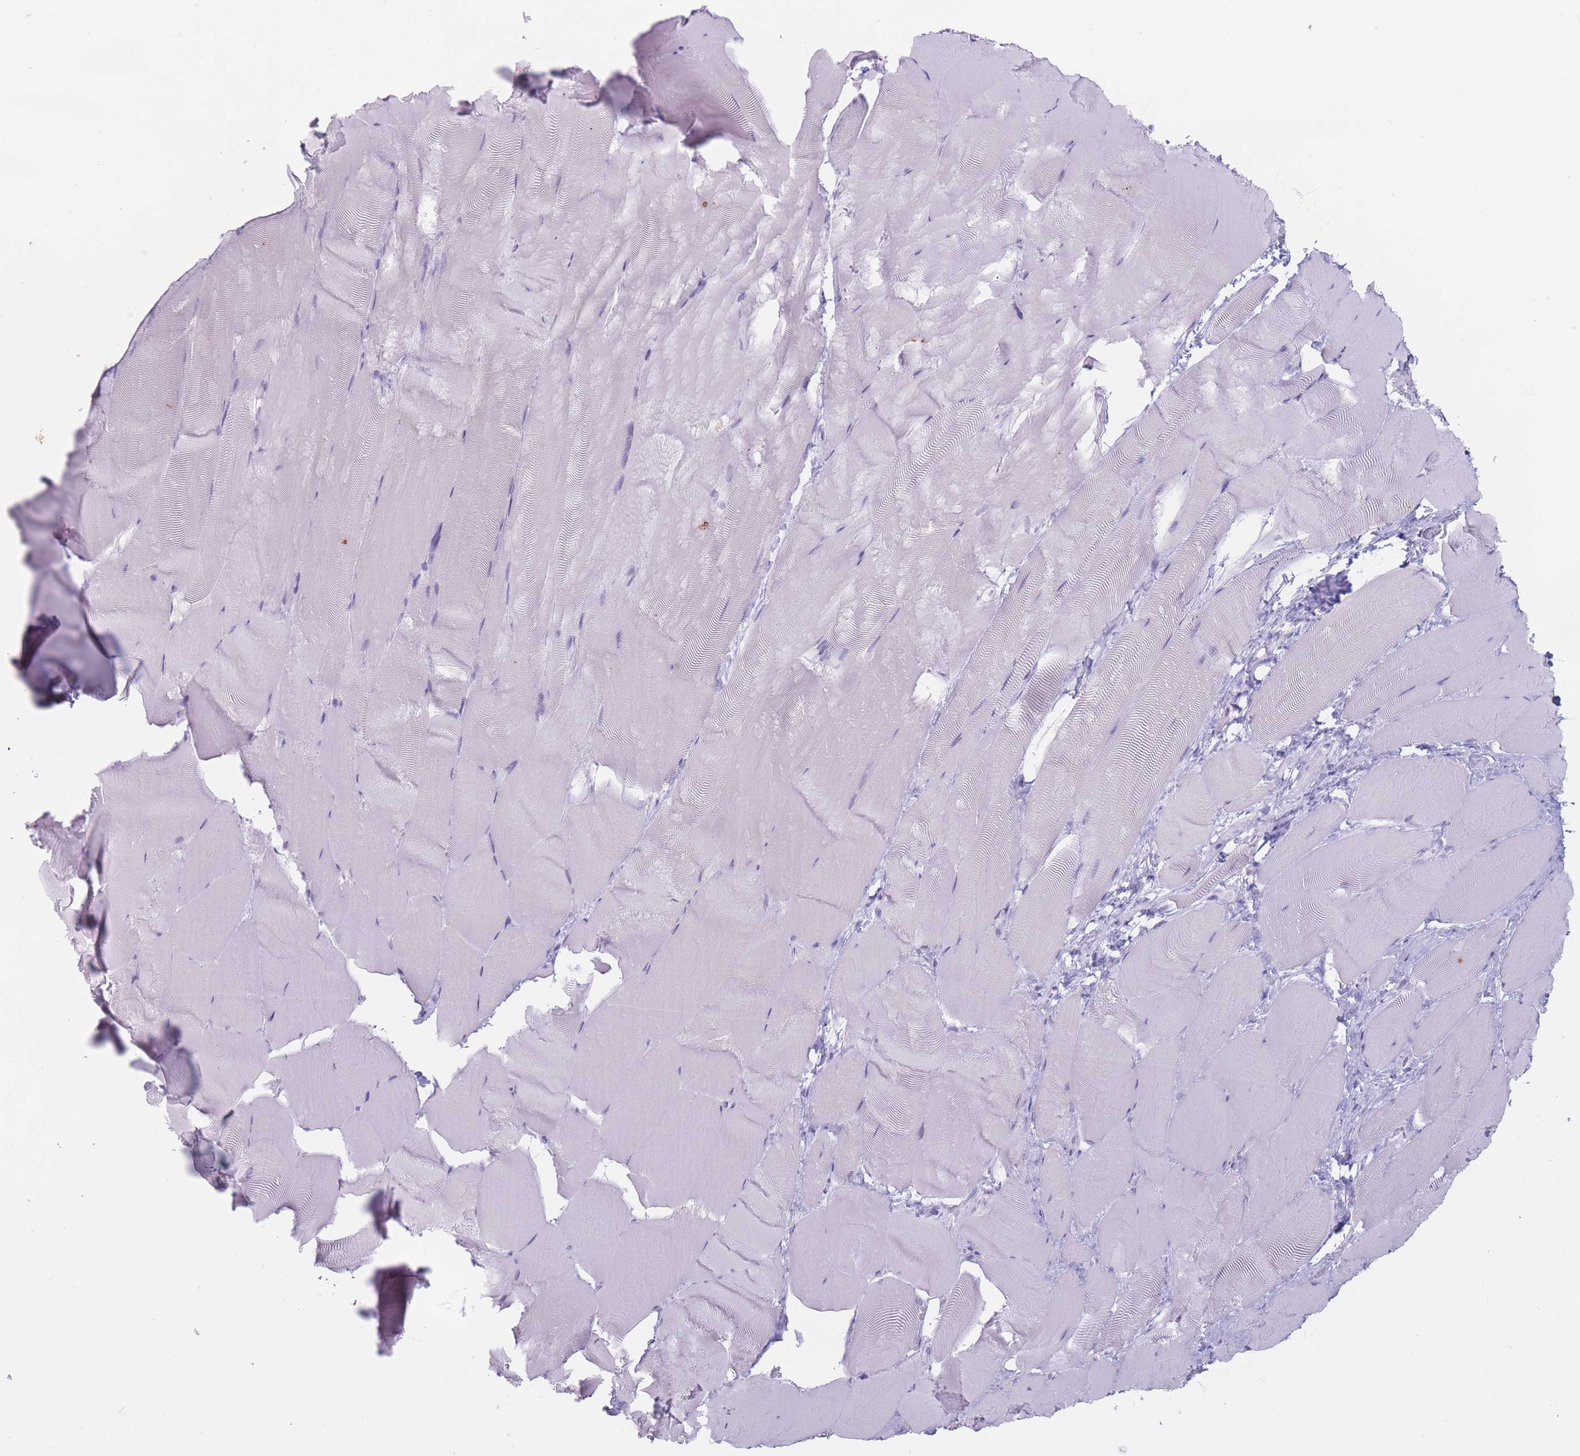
{"staining": {"intensity": "negative", "quantity": "none", "location": "none"}, "tissue": "skeletal muscle", "cell_type": "Myocytes", "image_type": "normal", "snomed": [{"axis": "morphology", "description": "Normal tissue, NOS"}, {"axis": "topography", "description": "Skeletal muscle"}], "caption": "The immunohistochemistry (IHC) micrograph has no significant staining in myocytes of skeletal muscle. (DAB immunohistochemistry (IHC) with hematoxylin counter stain).", "gene": "PNMA3", "patient": {"sex": "female", "age": 64}}